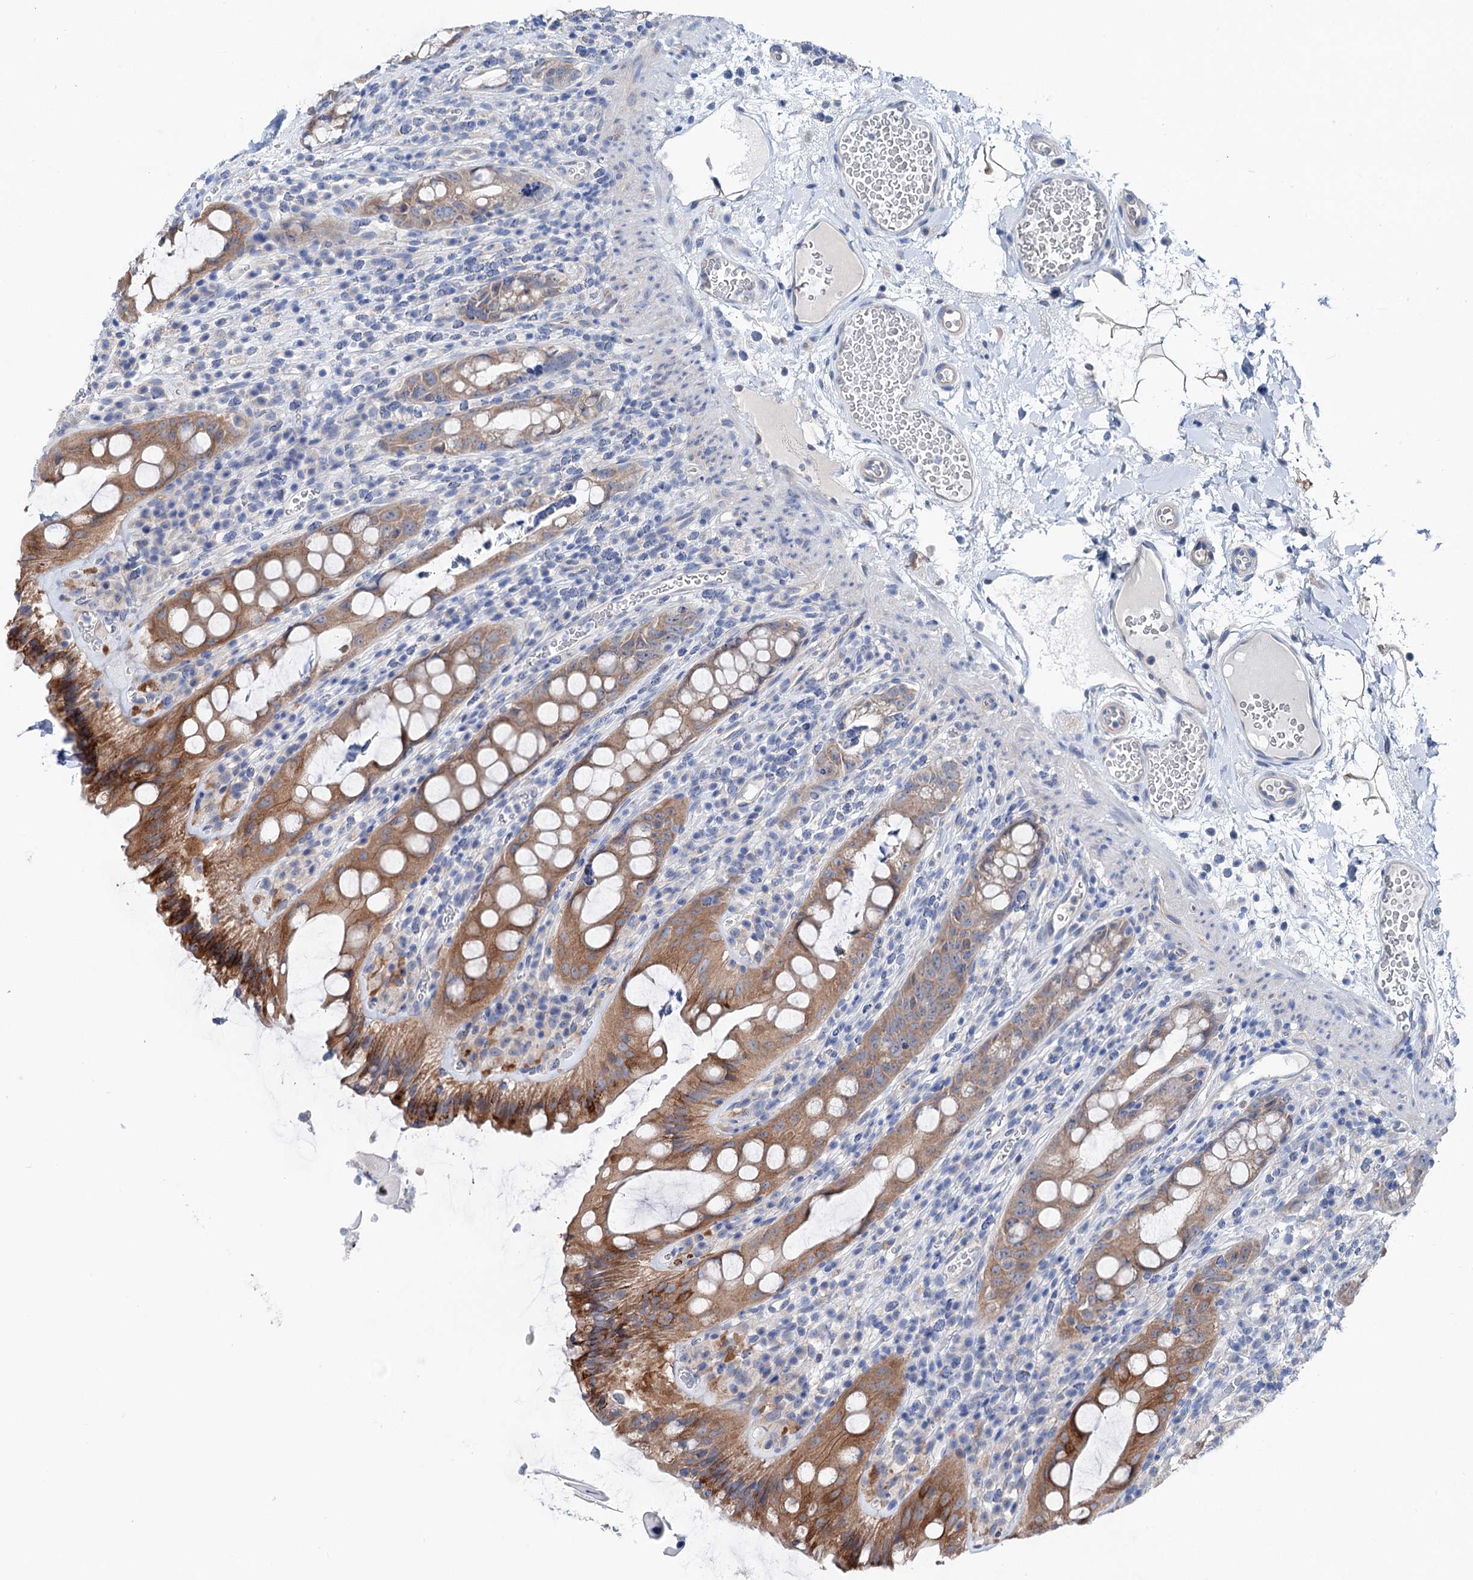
{"staining": {"intensity": "strong", "quantity": ">75%", "location": "cytoplasmic/membranous"}, "tissue": "rectum", "cell_type": "Glandular cells", "image_type": "normal", "snomed": [{"axis": "morphology", "description": "Normal tissue, NOS"}, {"axis": "topography", "description": "Rectum"}], "caption": "Unremarkable rectum shows strong cytoplasmic/membranous positivity in approximately >75% of glandular cells, visualized by immunohistochemistry.", "gene": "SHROOM1", "patient": {"sex": "female", "age": 57}}